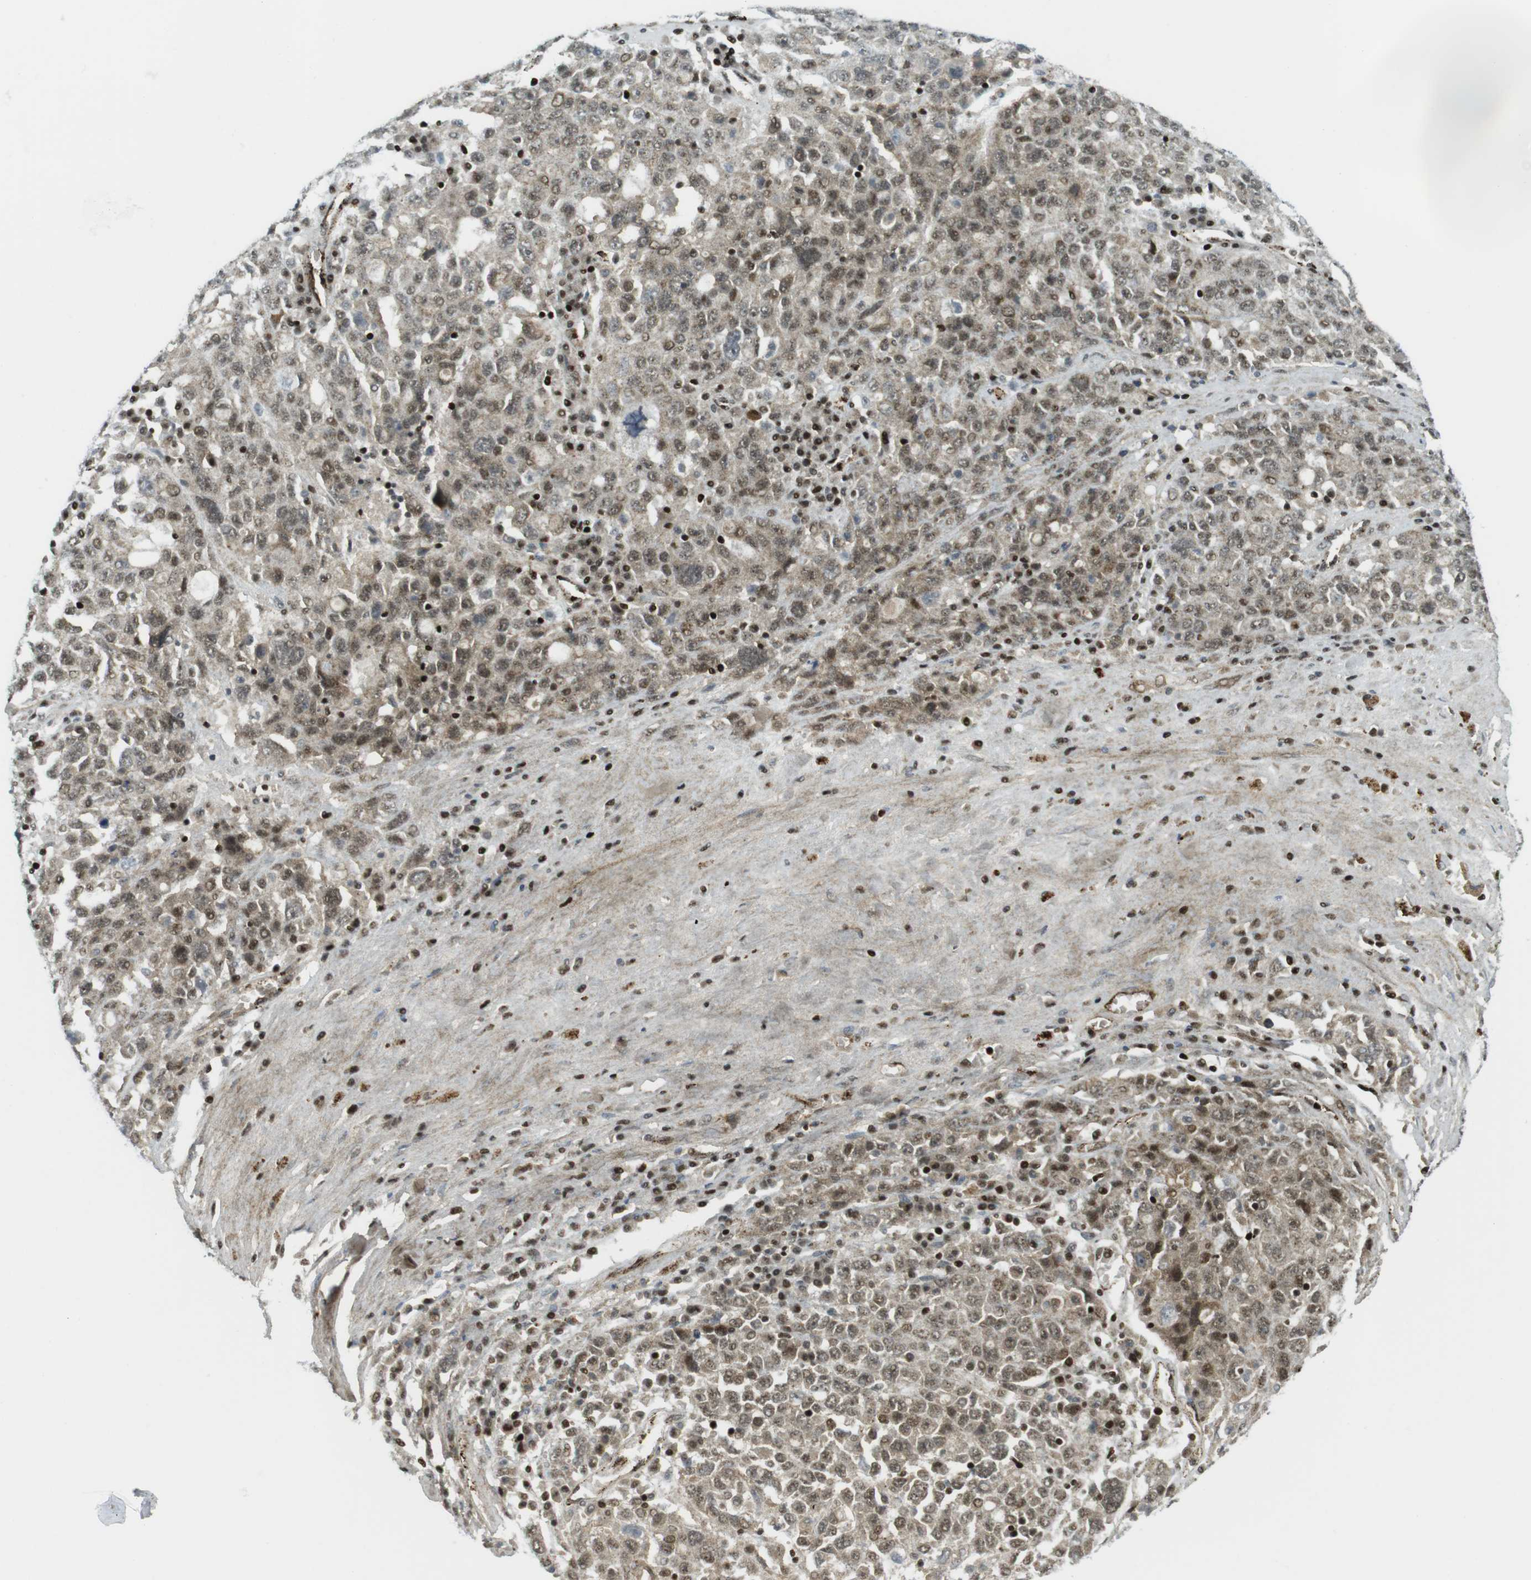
{"staining": {"intensity": "moderate", "quantity": ">75%", "location": "nuclear"}, "tissue": "ovarian cancer", "cell_type": "Tumor cells", "image_type": "cancer", "snomed": [{"axis": "morphology", "description": "Carcinoma, endometroid"}, {"axis": "topography", "description": "Ovary"}], "caption": "Approximately >75% of tumor cells in human ovarian cancer display moderate nuclear protein positivity as visualized by brown immunohistochemical staining.", "gene": "PPP1R13B", "patient": {"sex": "female", "age": 62}}